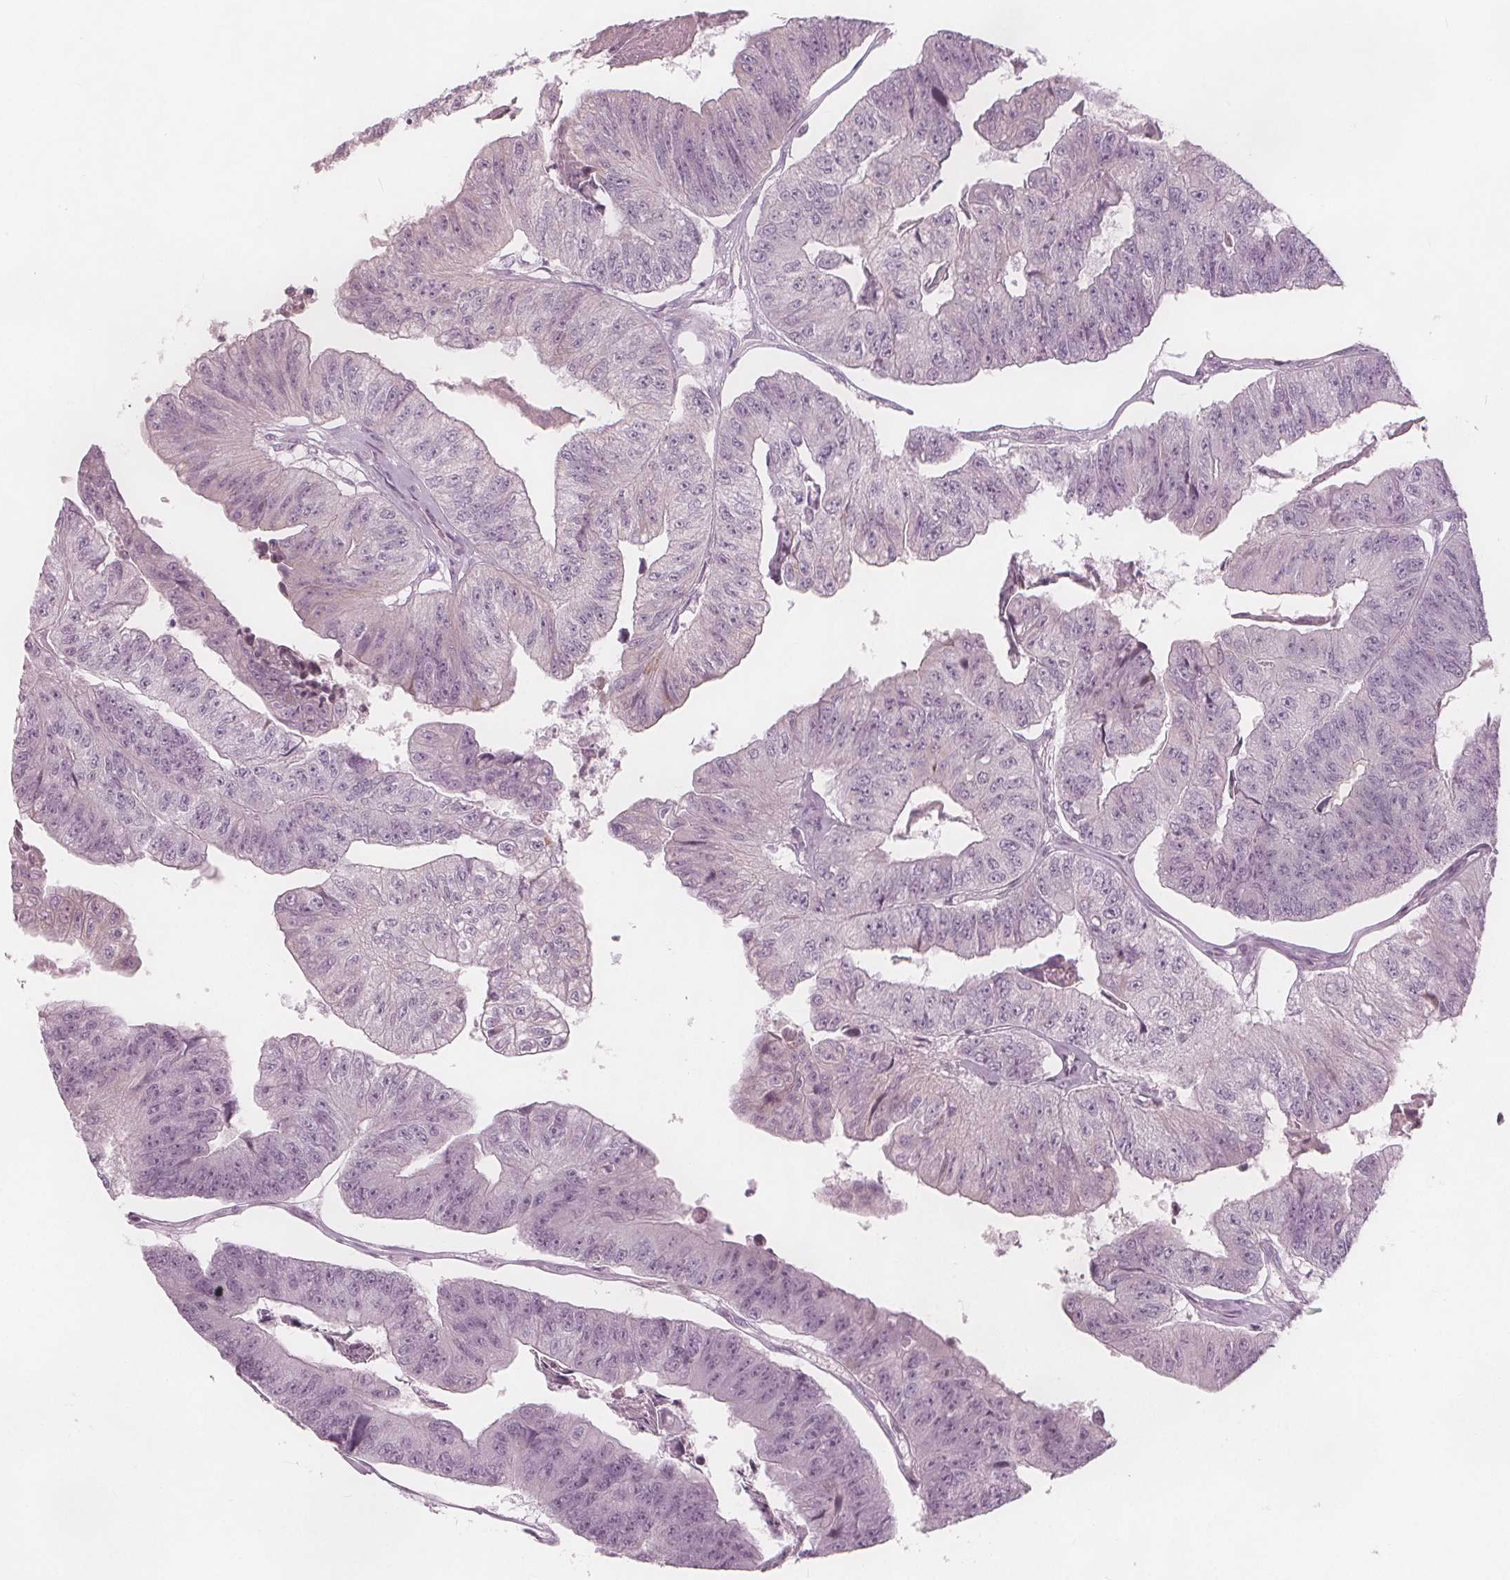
{"staining": {"intensity": "negative", "quantity": "none", "location": "none"}, "tissue": "colorectal cancer", "cell_type": "Tumor cells", "image_type": "cancer", "snomed": [{"axis": "morphology", "description": "Adenocarcinoma, NOS"}, {"axis": "topography", "description": "Colon"}], "caption": "DAB (3,3'-diaminobenzidine) immunohistochemical staining of human colorectal cancer reveals no significant positivity in tumor cells.", "gene": "BRSK1", "patient": {"sex": "female", "age": 67}}